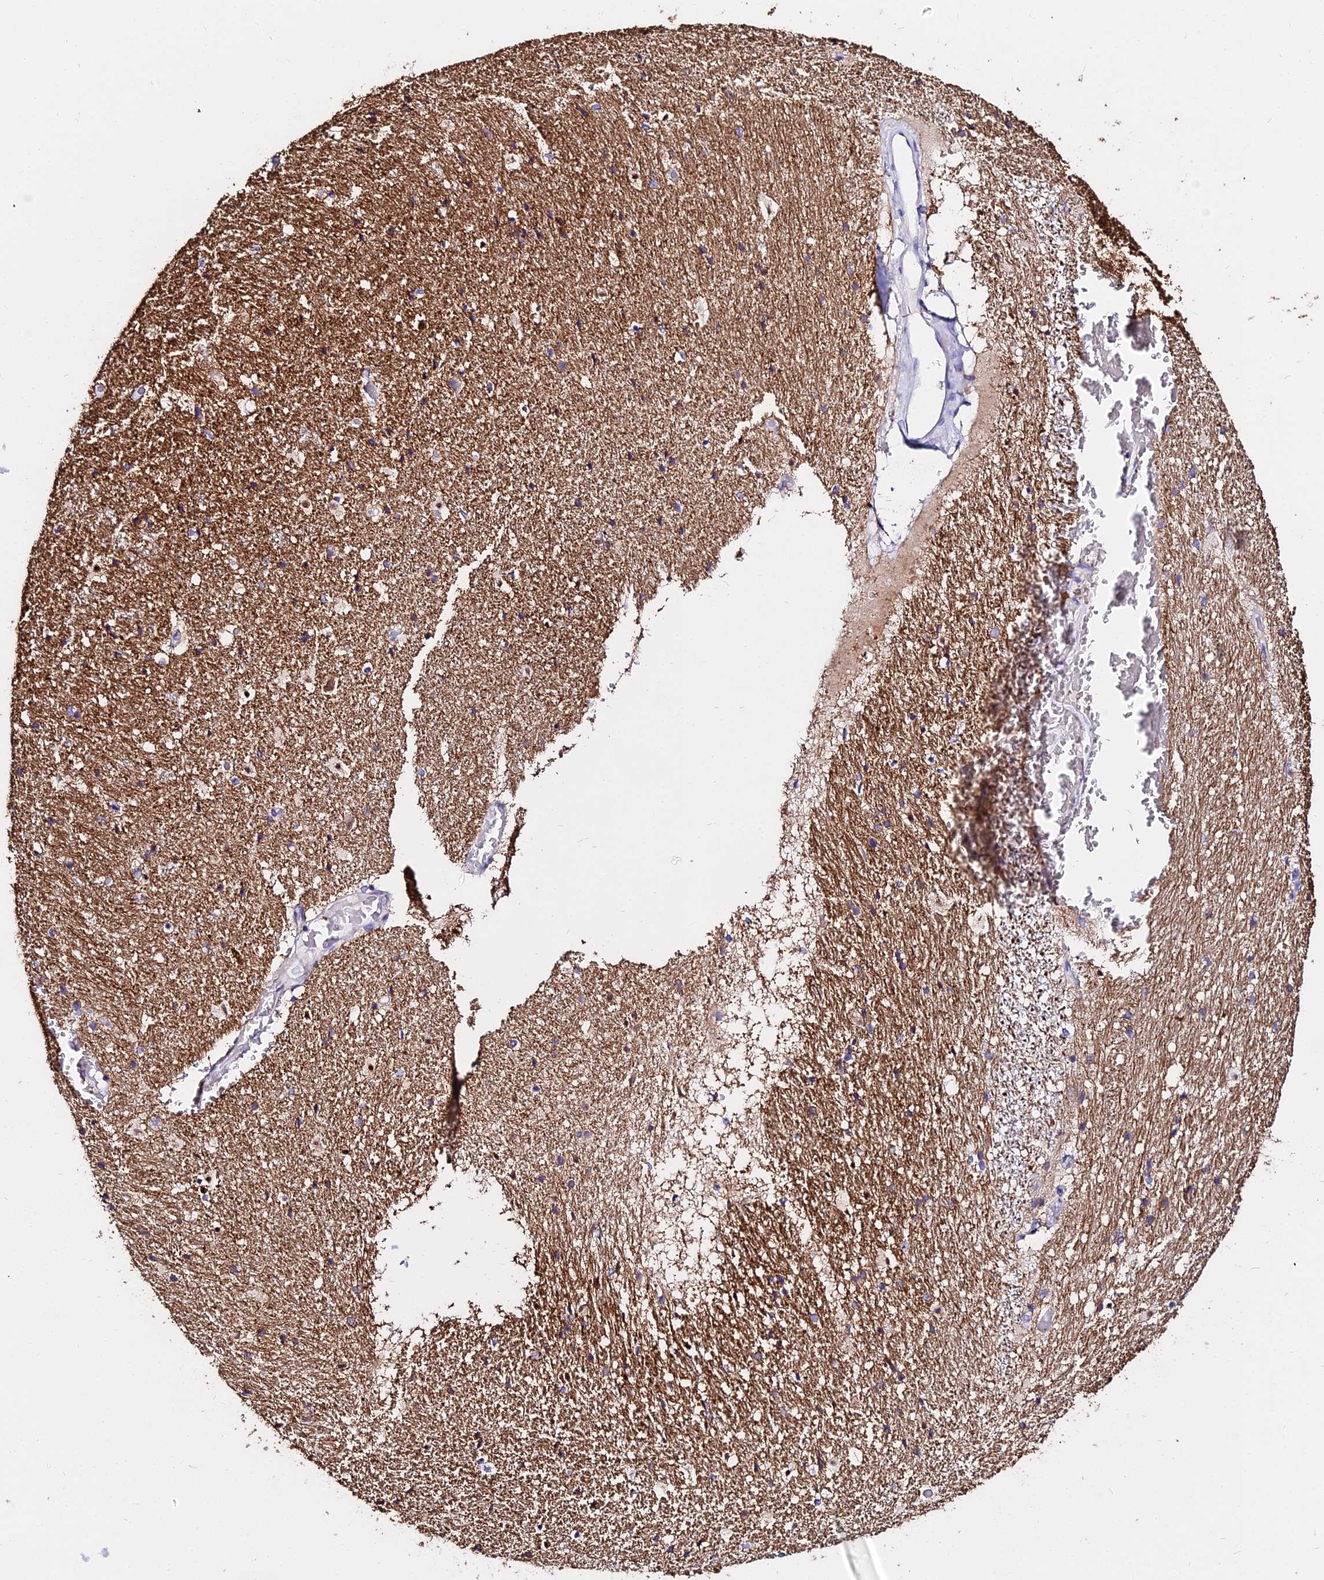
{"staining": {"intensity": "negative", "quantity": "none", "location": "none"}, "tissue": "hippocampus", "cell_type": "Glial cells", "image_type": "normal", "snomed": [{"axis": "morphology", "description": "Normal tissue, NOS"}, {"axis": "topography", "description": "Hippocampus"}], "caption": "Glial cells show no significant protein staining in normal hippocampus. (Immunohistochemistry (ihc), brightfield microscopy, high magnification).", "gene": "TUBA1A", "patient": {"sex": "female", "age": 52}}